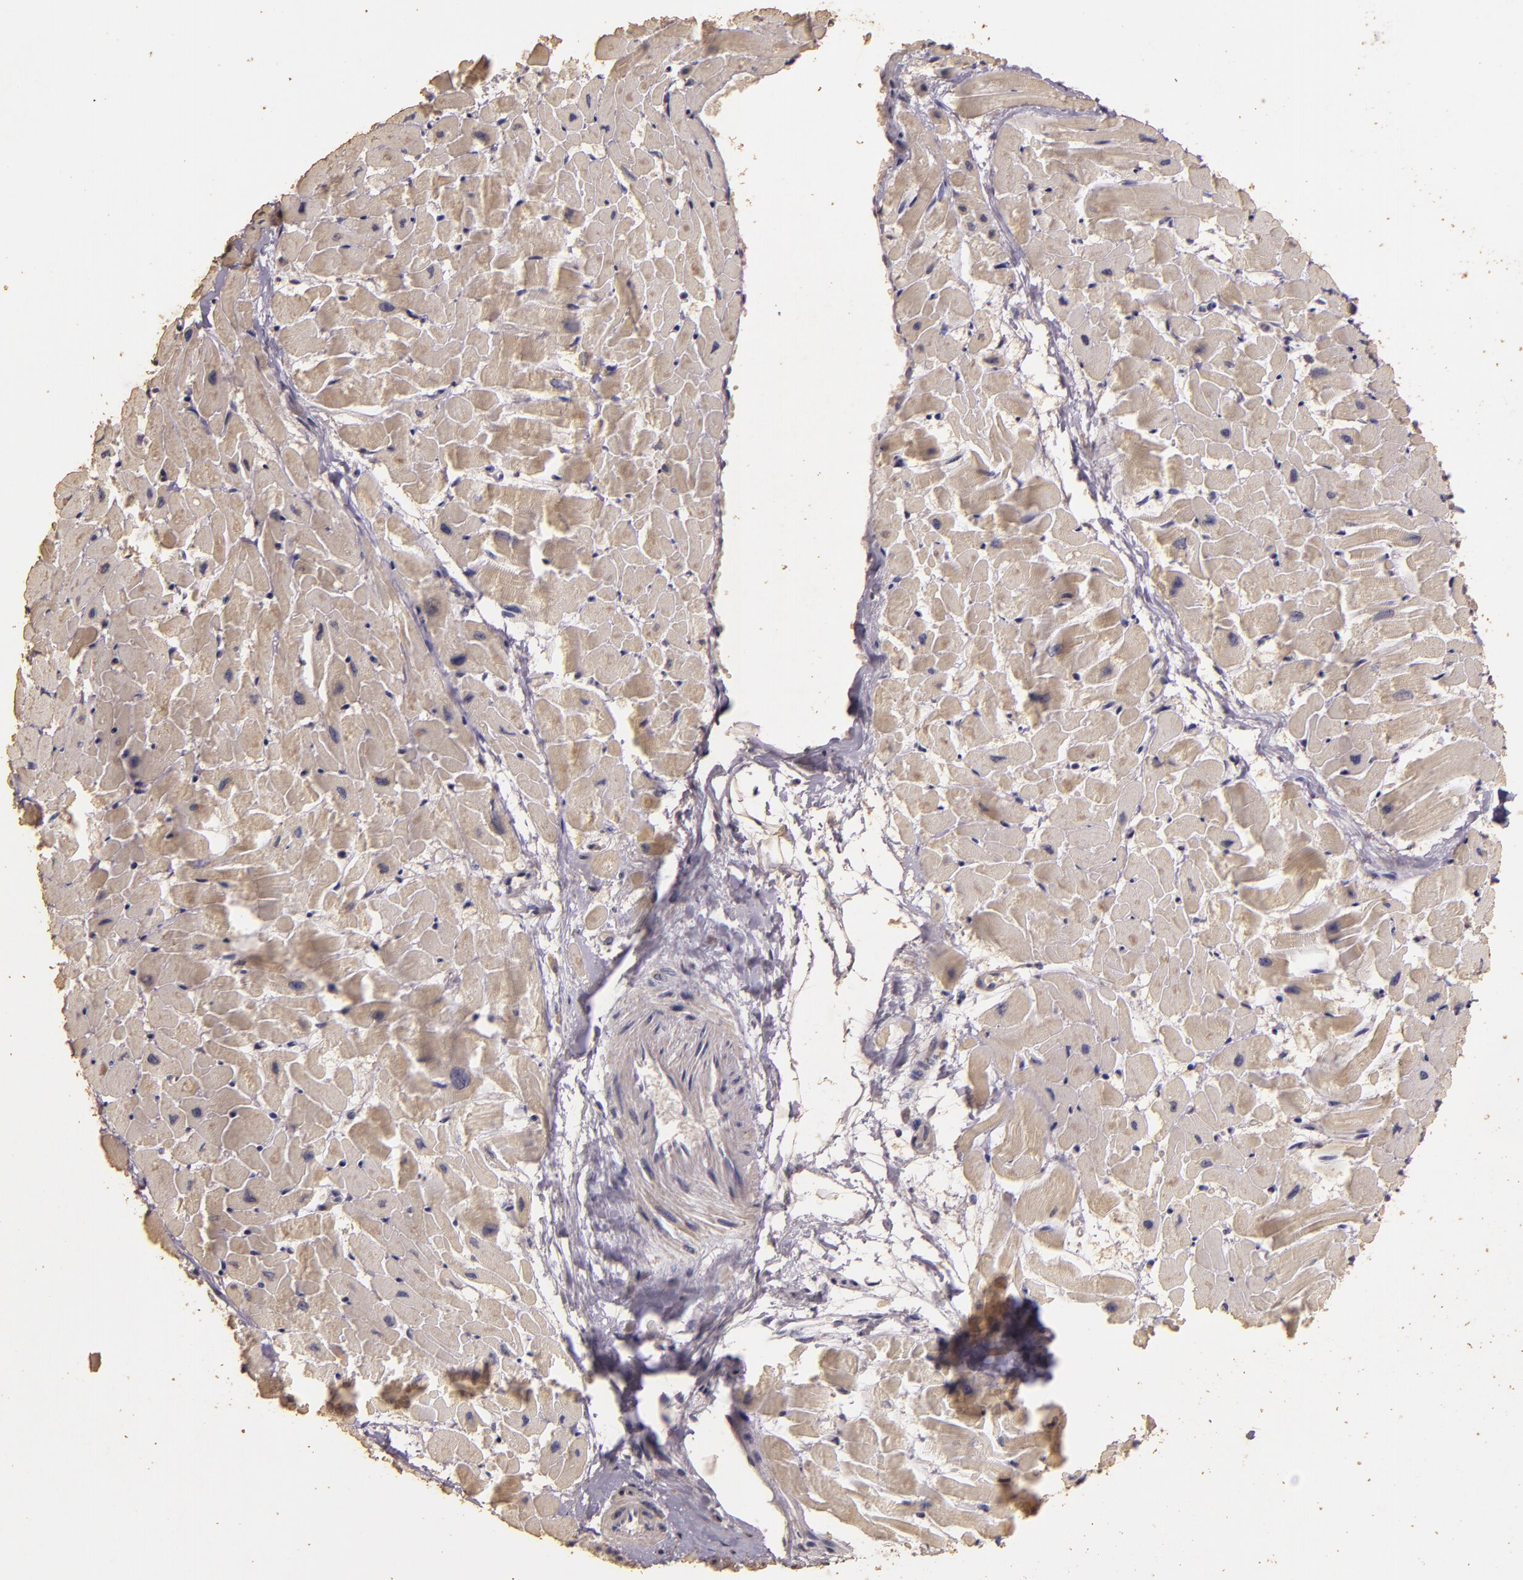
{"staining": {"intensity": "negative", "quantity": "none", "location": "none"}, "tissue": "heart muscle", "cell_type": "Cardiomyocytes", "image_type": "normal", "snomed": [{"axis": "morphology", "description": "Normal tissue, NOS"}, {"axis": "topography", "description": "Heart"}], "caption": "DAB immunohistochemical staining of benign human heart muscle demonstrates no significant expression in cardiomyocytes. (Immunohistochemistry, brightfield microscopy, high magnification).", "gene": "BCL2L13", "patient": {"sex": "female", "age": 19}}